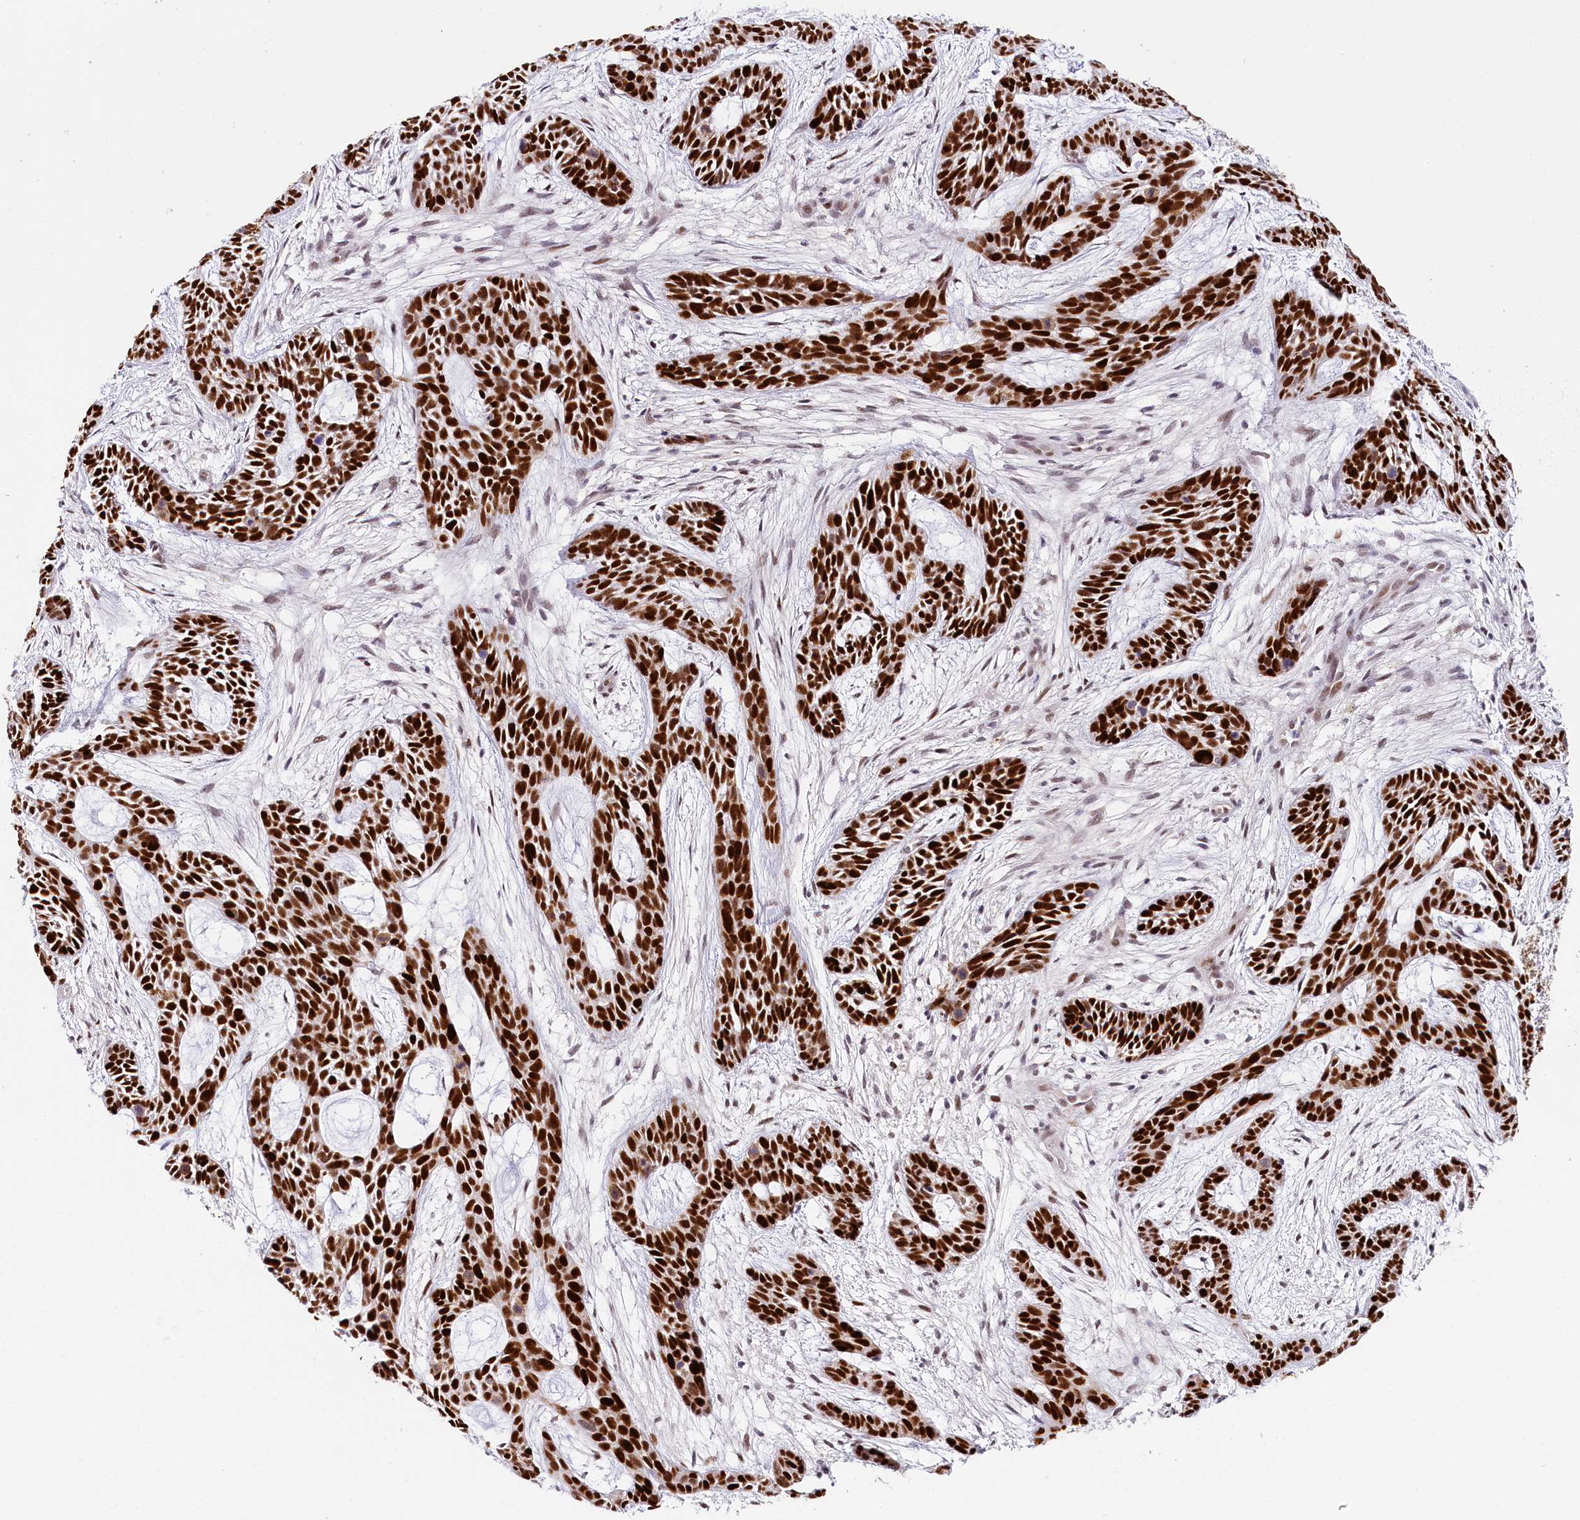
{"staining": {"intensity": "strong", "quantity": ">75%", "location": "nuclear"}, "tissue": "skin cancer", "cell_type": "Tumor cells", "image_type": "cancer", "snomed": [{"axis": "morphology", "description": "Basal cell carcinoma"}, {"axis": "topography", "description": "Skin"}], "caption": "There is high levels of strong nuclear expression in tumor cells of skin cancer, as demonstrated by immunohistochemical staining (brown color).", "gene": "TP53", "patient": {"sex": "male", "age": 89}}